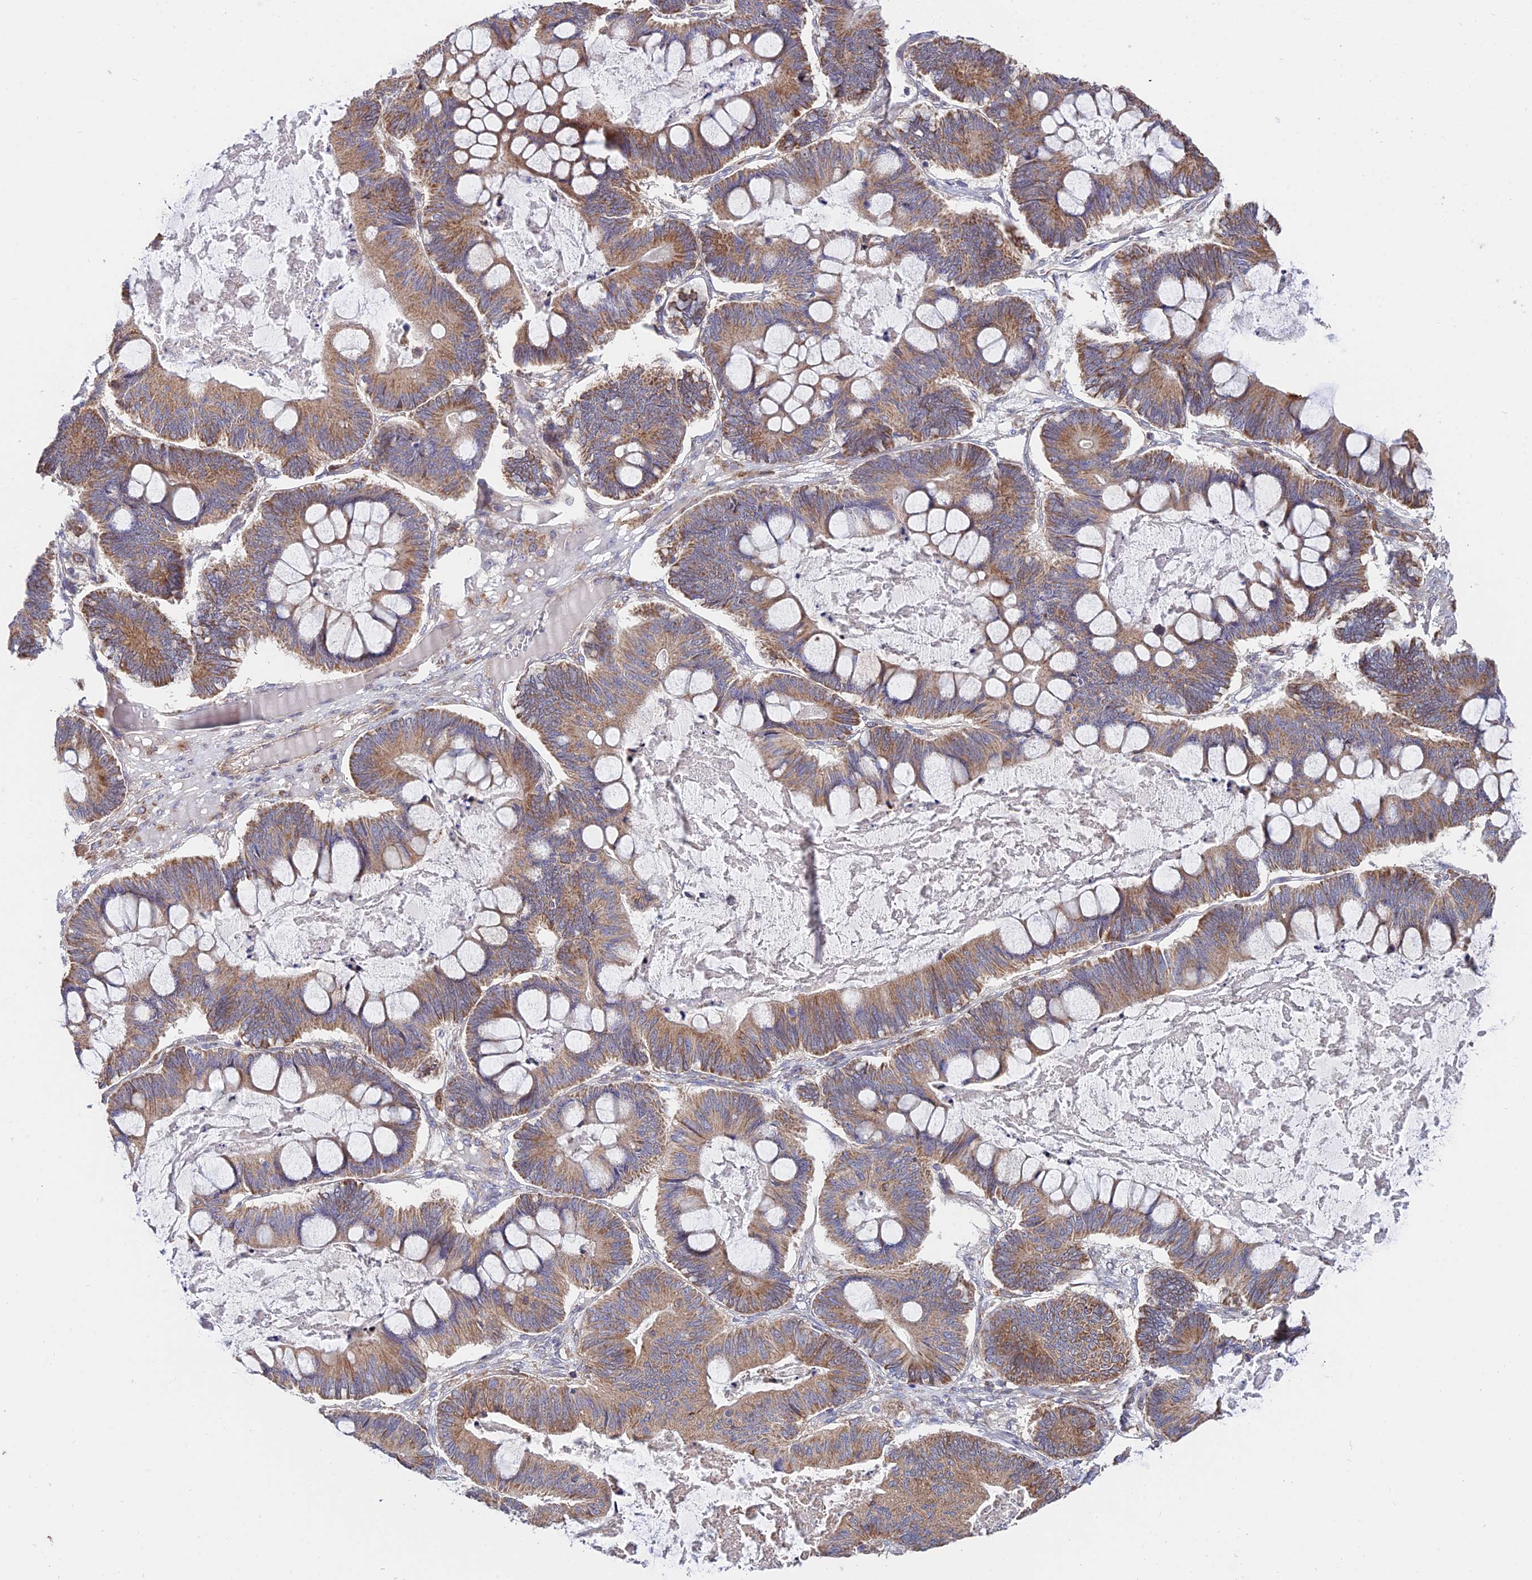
{"staining": {"intensity": "moderate", "quantity": ">75%", "location": "cytoplasmic/membranous"}, "tissue": "ovarian cancer", "cell_type": "Tumor cells", "image_type": "cancer", "snomed": [{"axis": "morphology", "description": "Cystadenocarcinoma, mucinous, NOS"}, {"axis": "topography", "description": "Ovary"}], "caption": "A histopathology image of ovarian cancer stained for a protein reveals moderate cytoplasmic/membranous brown staining in tumor cells. (IHC, brightfield microscopy, high magnification).", "gene": "CDC37L1", "patient": {"sex": "female", "age": 61}}